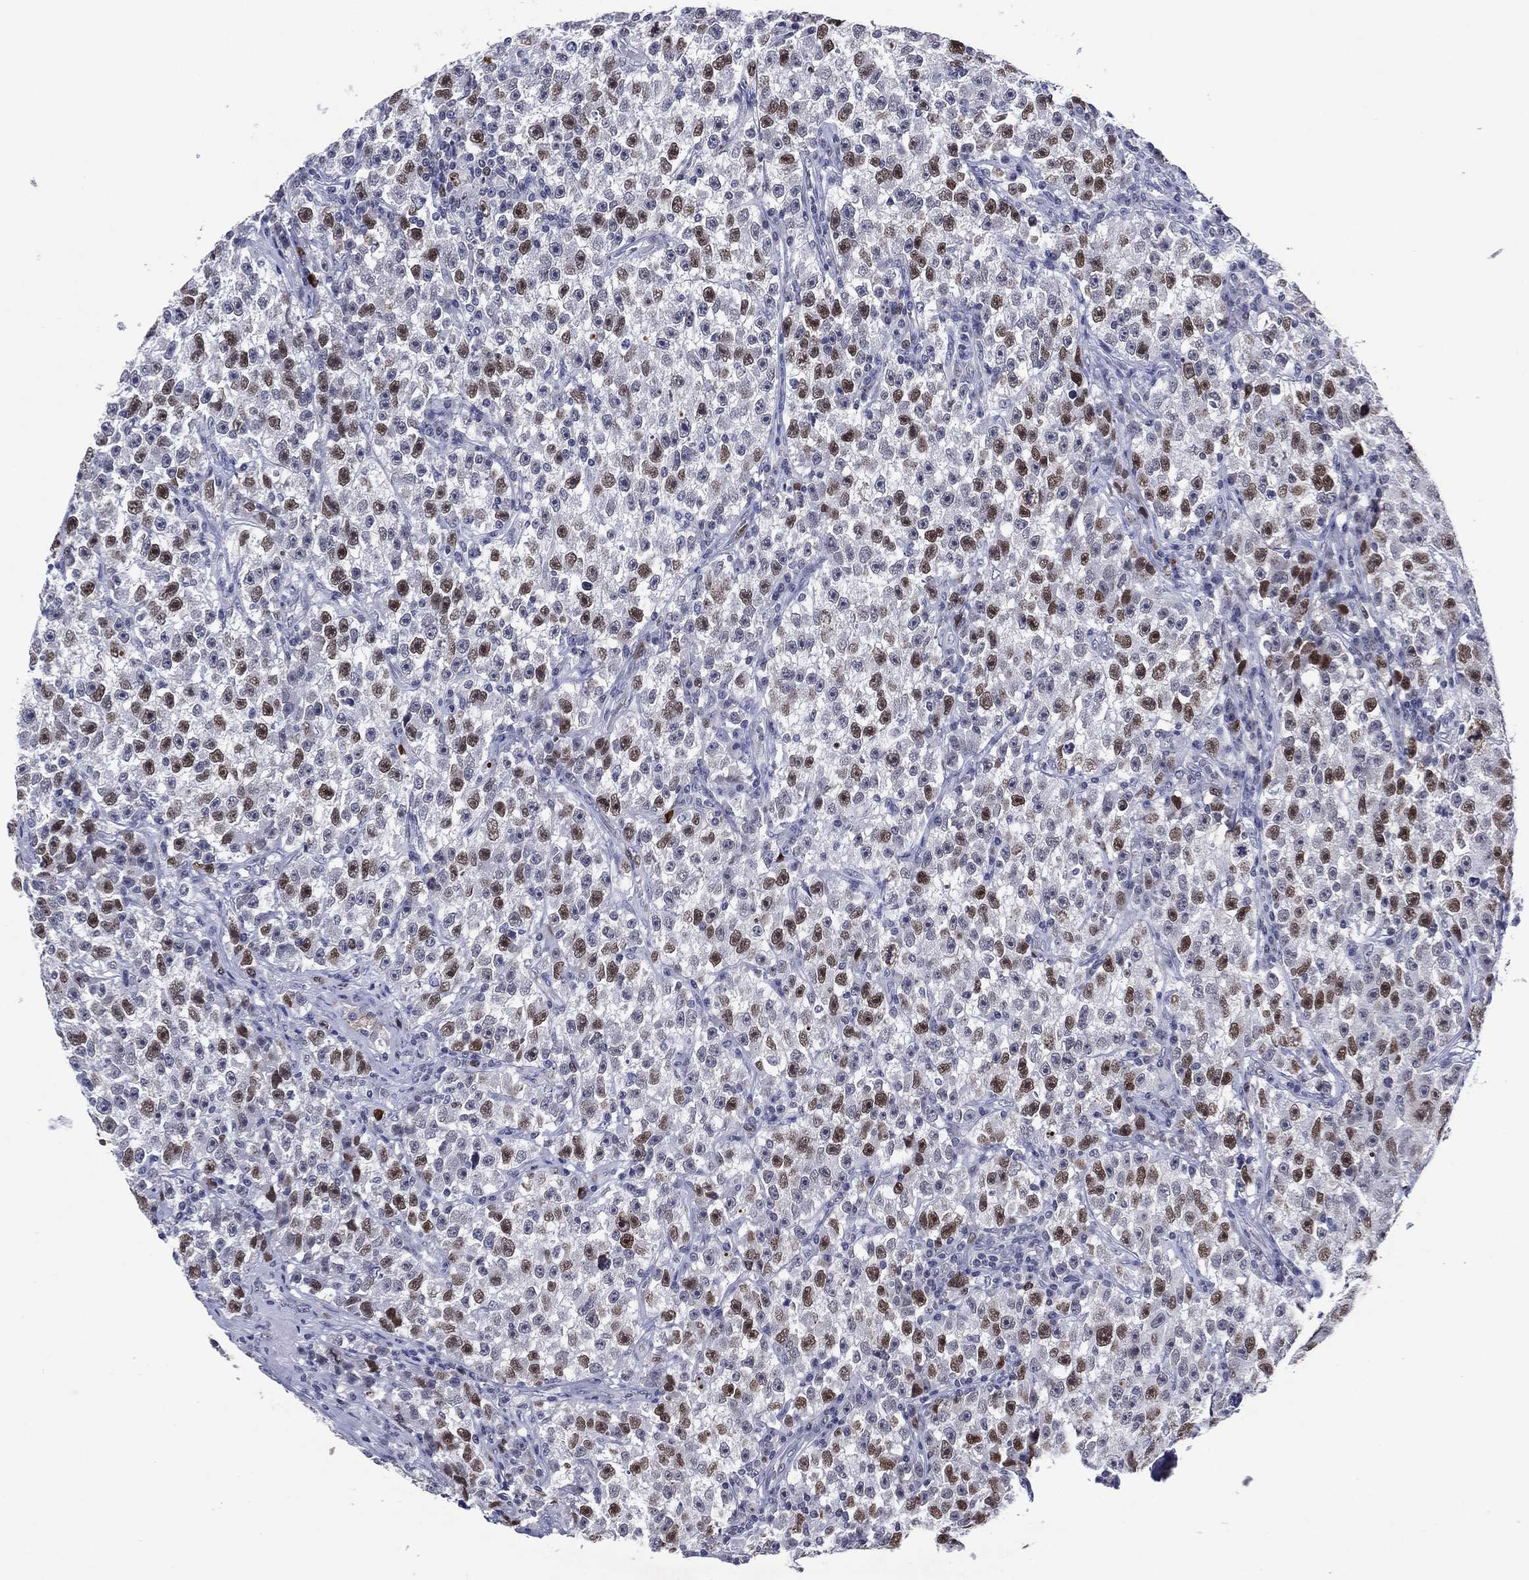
{"staining": {"intensity": "strong", "quantity": "<25%", "location": "nuclear"}, "tissue": "testis cancer", "cell_type": "Tumor cells", "image_type": "cancer", "snomed": [{"axis": "morphology", "description": "Seminoma, NOS"}, {"axis": "topography", "description": "Testis"}], "caption": "Immunohistochemical staining of human testis cancer displays strong nuclear protein positivity in approximately <25% of tumor cells.", "gene": "GATA6", "patient": {"sex": "male", "age": 22}}